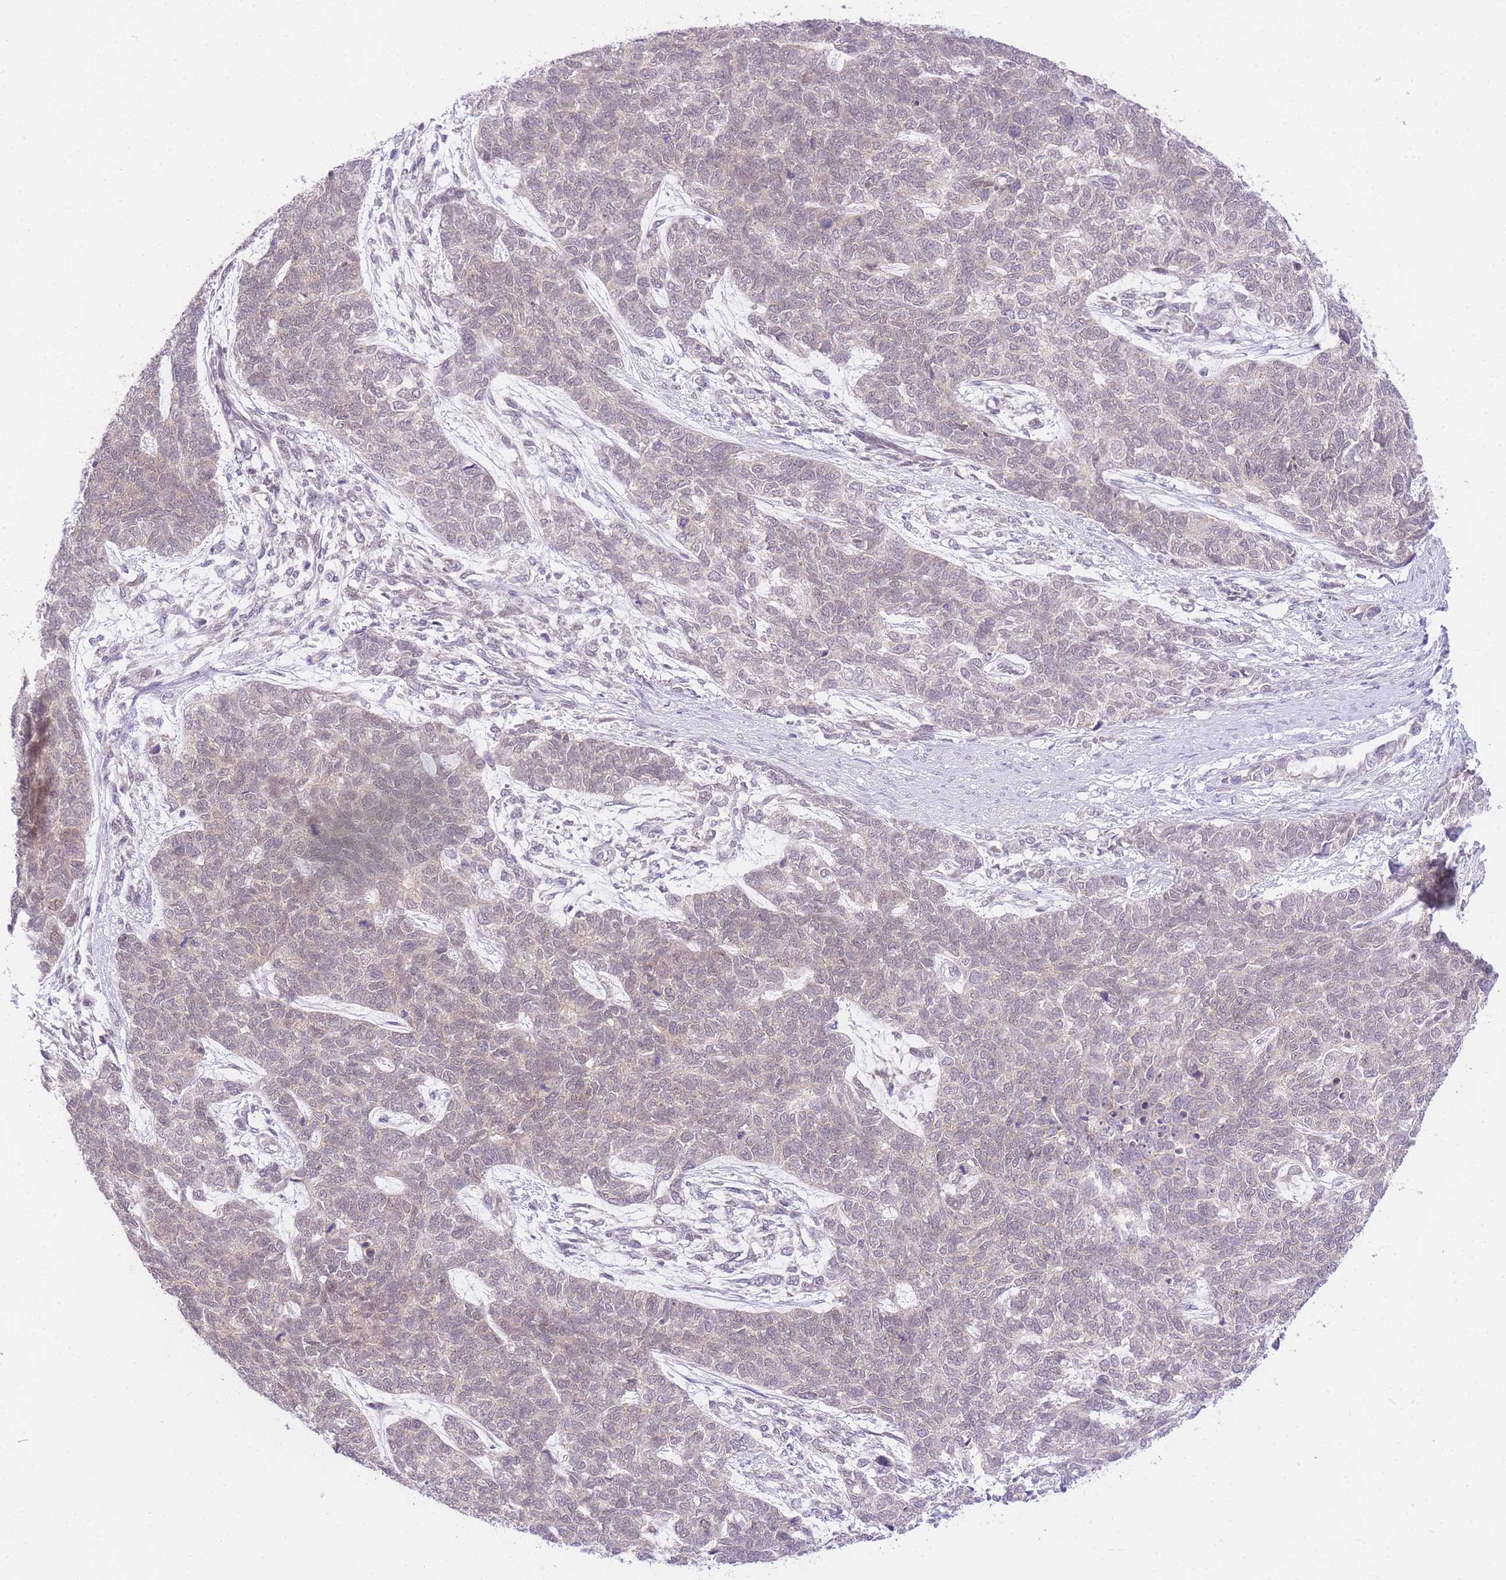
{"staining": {"intensity": "weak", "quantity": "25%-75%", "location": "nuclear"}, "tissue": "cervical cancer", "cell_type": "Tumor cells", "image_type": "cancer", "snomed": [{"axis": "morphology", "description": "Squamous cell carcinoma, NOS"}, {"axis": "topography", "description": "Cervix"}], "caption": "Squamous cell carcinoma (cervical) stained for a protein (brown) demonstrates weak nuclear positive positivity in about 25%-75% of tumor cells.", "gene": "UBXN7", "patient": {"sex": "female", "age": 63}}